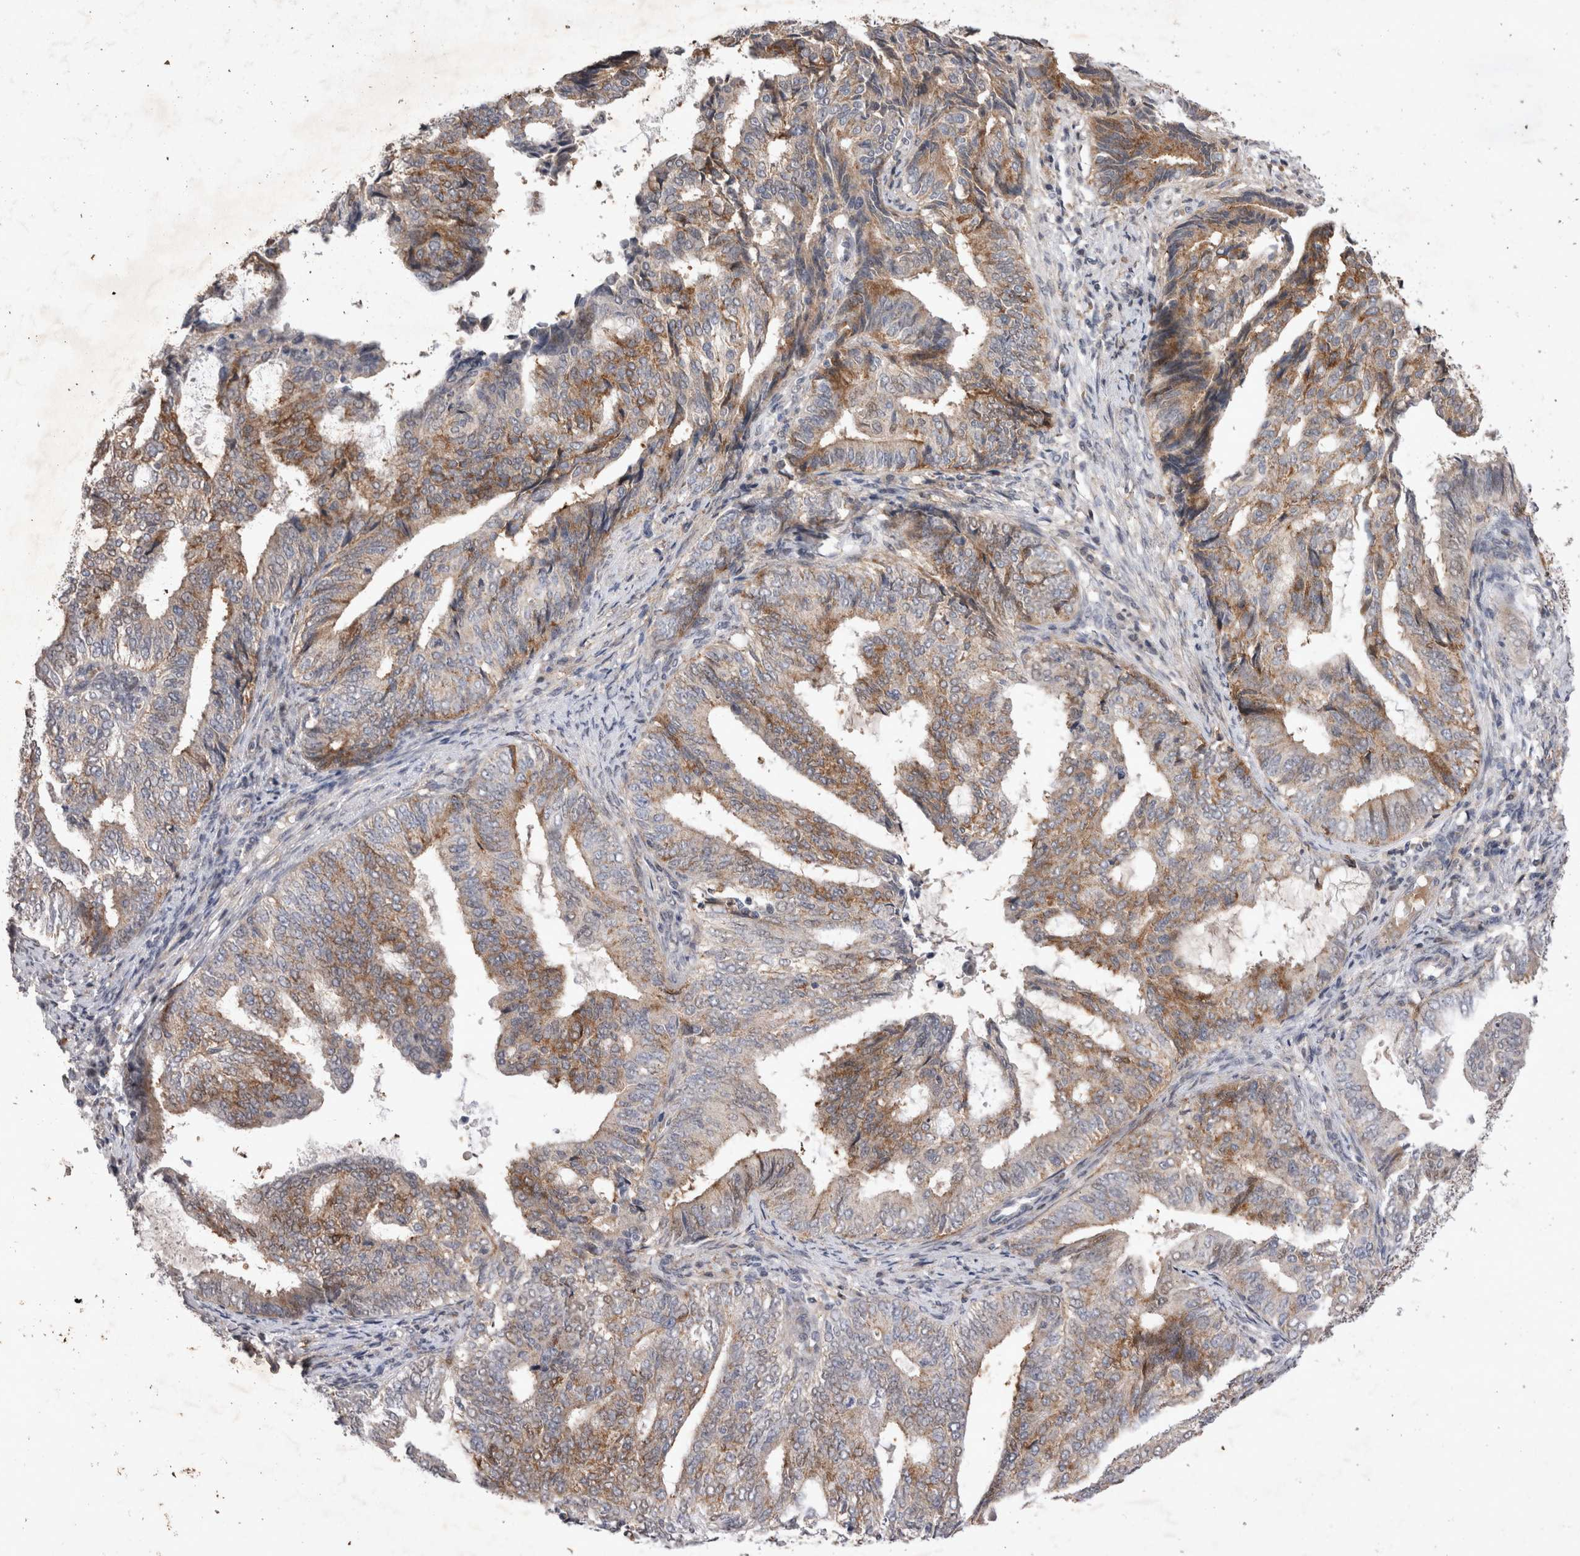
{"staining": {"intensity": "moderate", "quantity": "25%-75%", "location": "cytoplasmic/membranous"}, "tissue": "endometrial cancer", "cell_type": "Tumor cells", "image_type": "cancer", "snomed": [{"axis": "morphology", "description": "Adenocarcinoma, NOS"}, {"axis": "topography", "description": "Endometrium"}], "caption": "IHC image of endometrial cancer (adenocarcinoma) stained for a protein (brown), which reveals medium levels of moderate cytoplasmic/membranous positivity in approximately 25%-75% of tumor cells.", "gene": "STK11", "patient": {"sex": "female", "age": 58}}